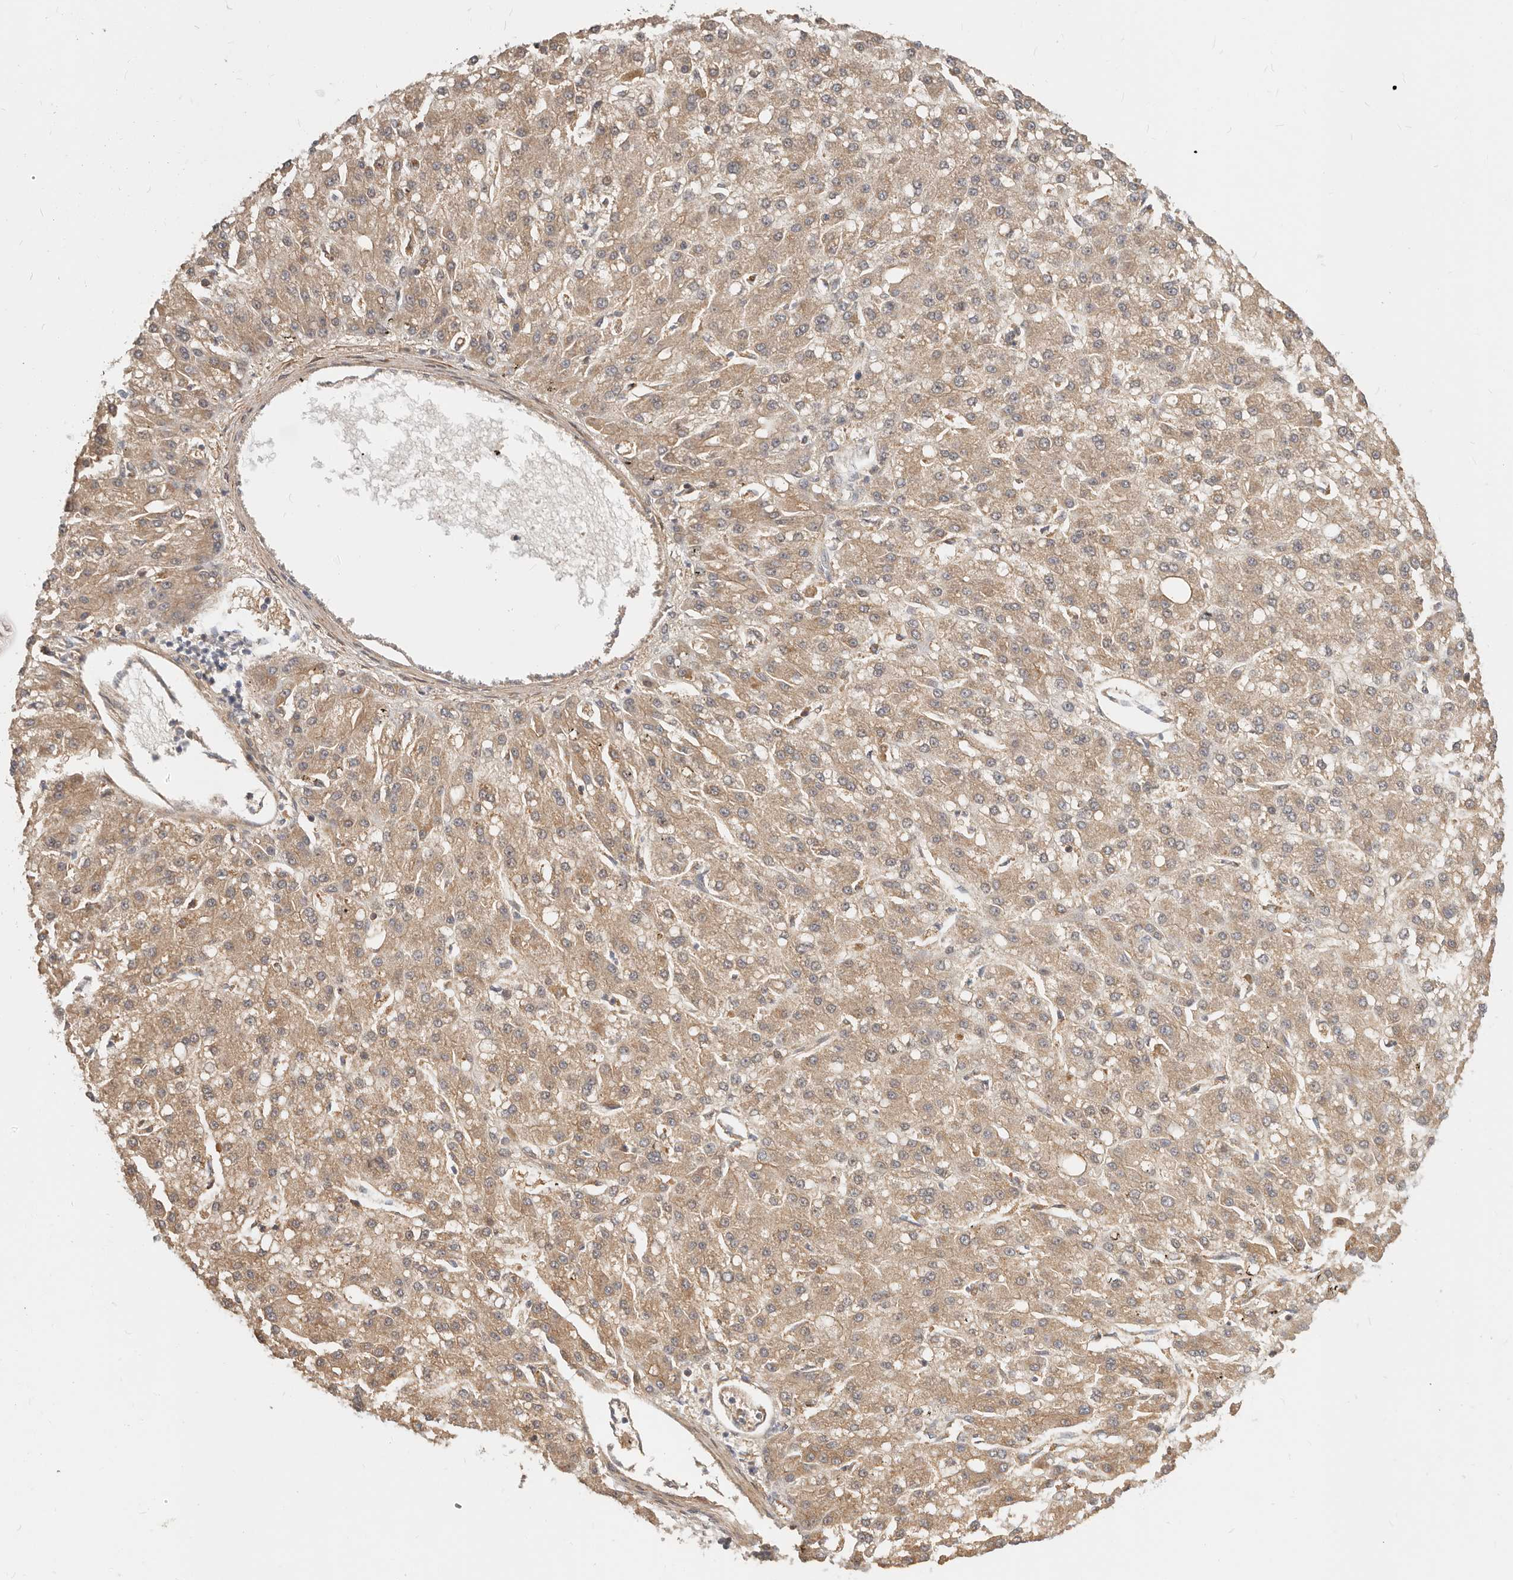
{"staining": {"intensity": "moderate", "quantity": ">75%", "location": "cytoplasmic/membranous"}, "tissue": "liver cancer", "cell_type": "Tumor cells", "image_type": "cancer", "snomed": [{"axis": "morphology", "description": "Carcinoma, Hepatocellular, NOS"}, {"axis": "topography", "description": "Liver"}], "caption": "About >75% of tumor cells in human liver hepatocellular carcinoma demonstrate moderate cytoplasmic/membranous protein positivity as visualized by brown immunohistochemical staining.", "gene": "ZRANB1", "patient": {"sex": "male", "age": 67}}